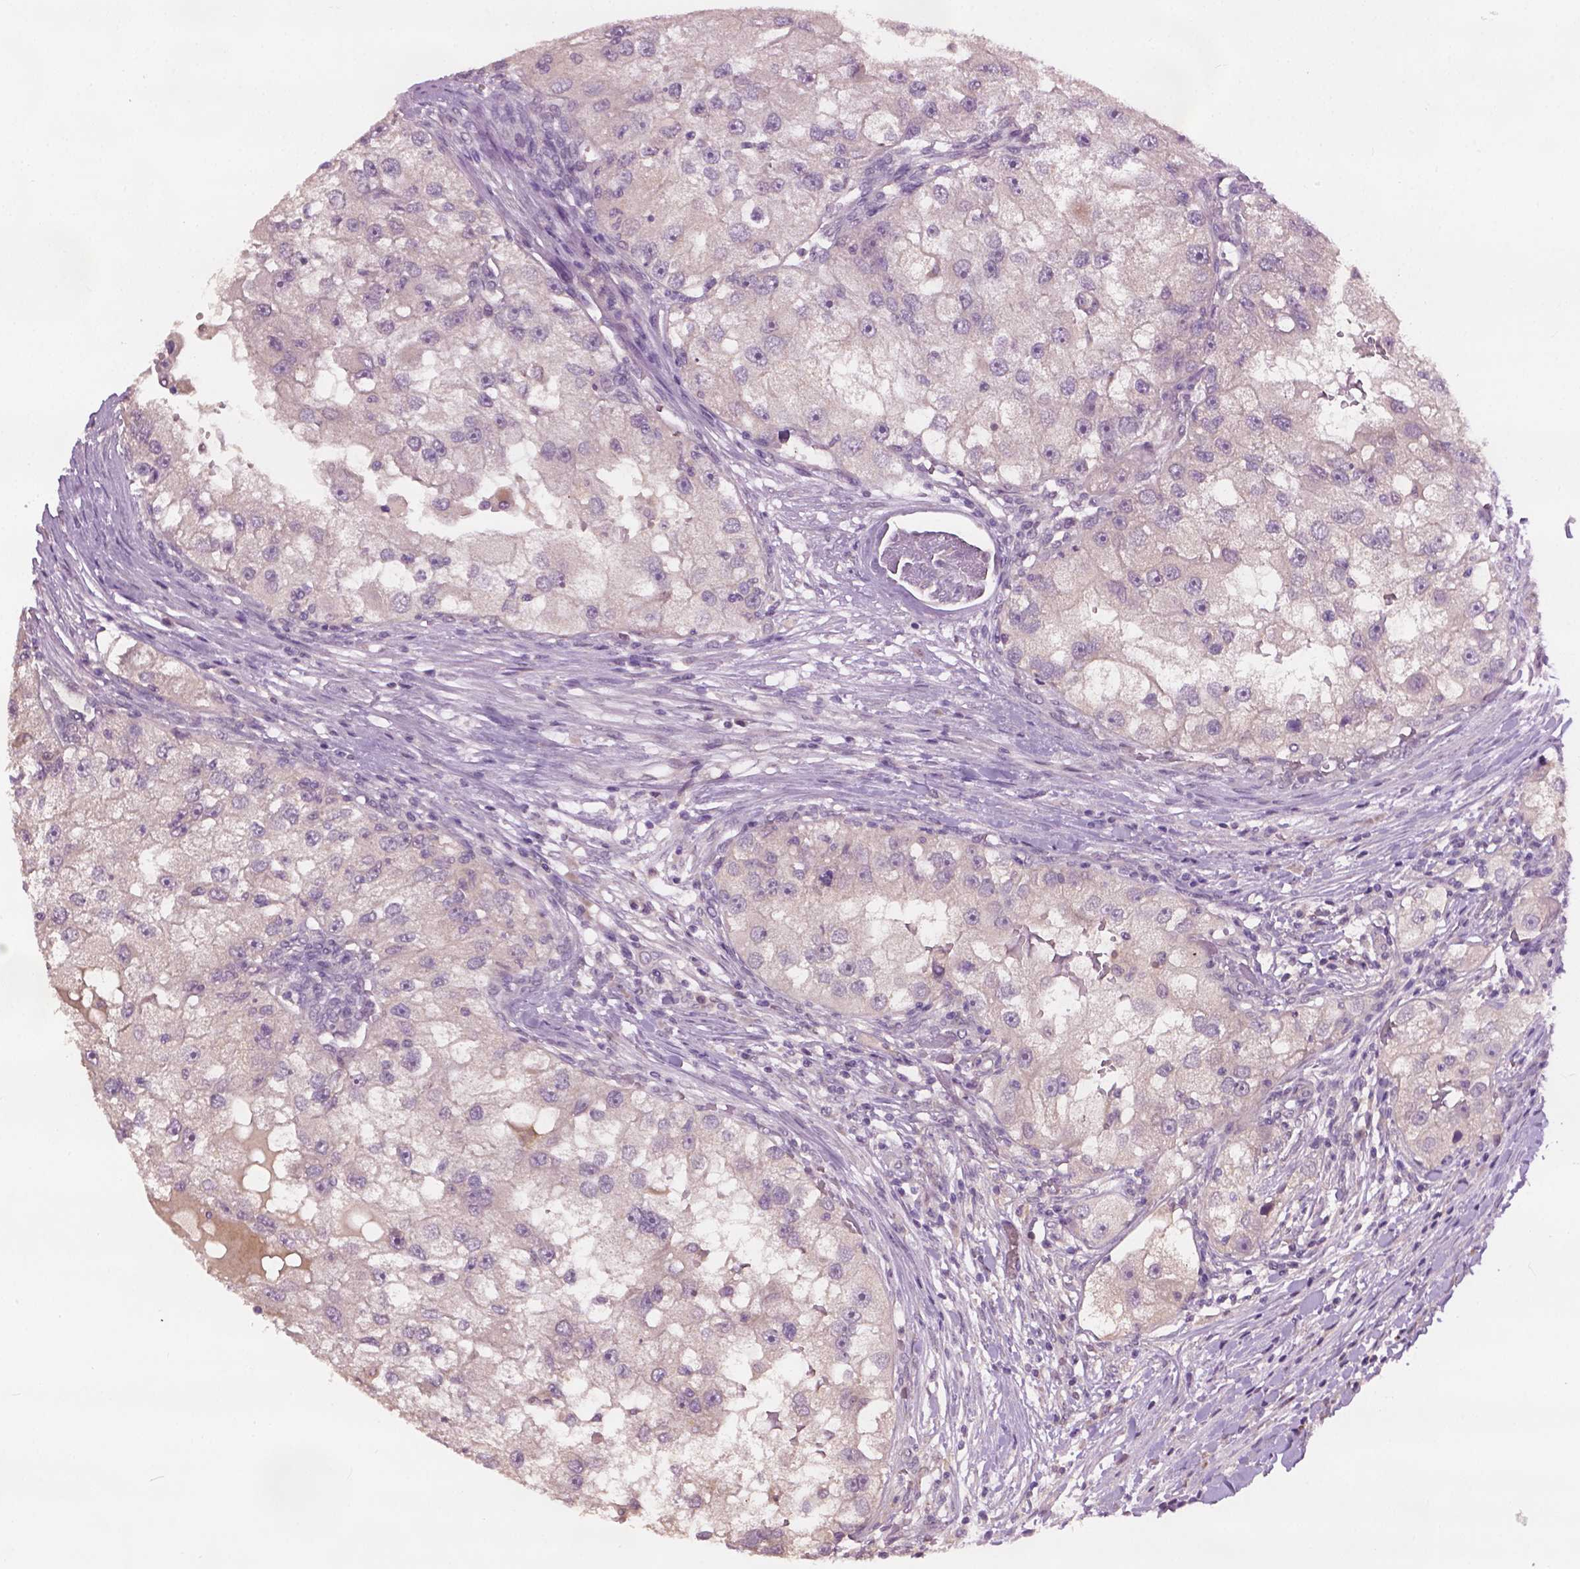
{"staining": {"intensity": "negative", "quantity": "none", "location": "none"}, "tissue": "renal cancer", "cell_type": "Tumor cells", "image_type": "cancer", "snomed": [{"axis": "morphology", "description": "Adenocarcinoma, NOS"}, {"axis": "topography", "description": "Kidney"}], "caption": "DAB (3,3'-diaminobenzidine) immunohistochemical staining of renal cancer (adenocarcinoma) shows no significant staining in tumor cells.", "gene": "KRT17", "patient": {"sex": "male", "age": 63}}